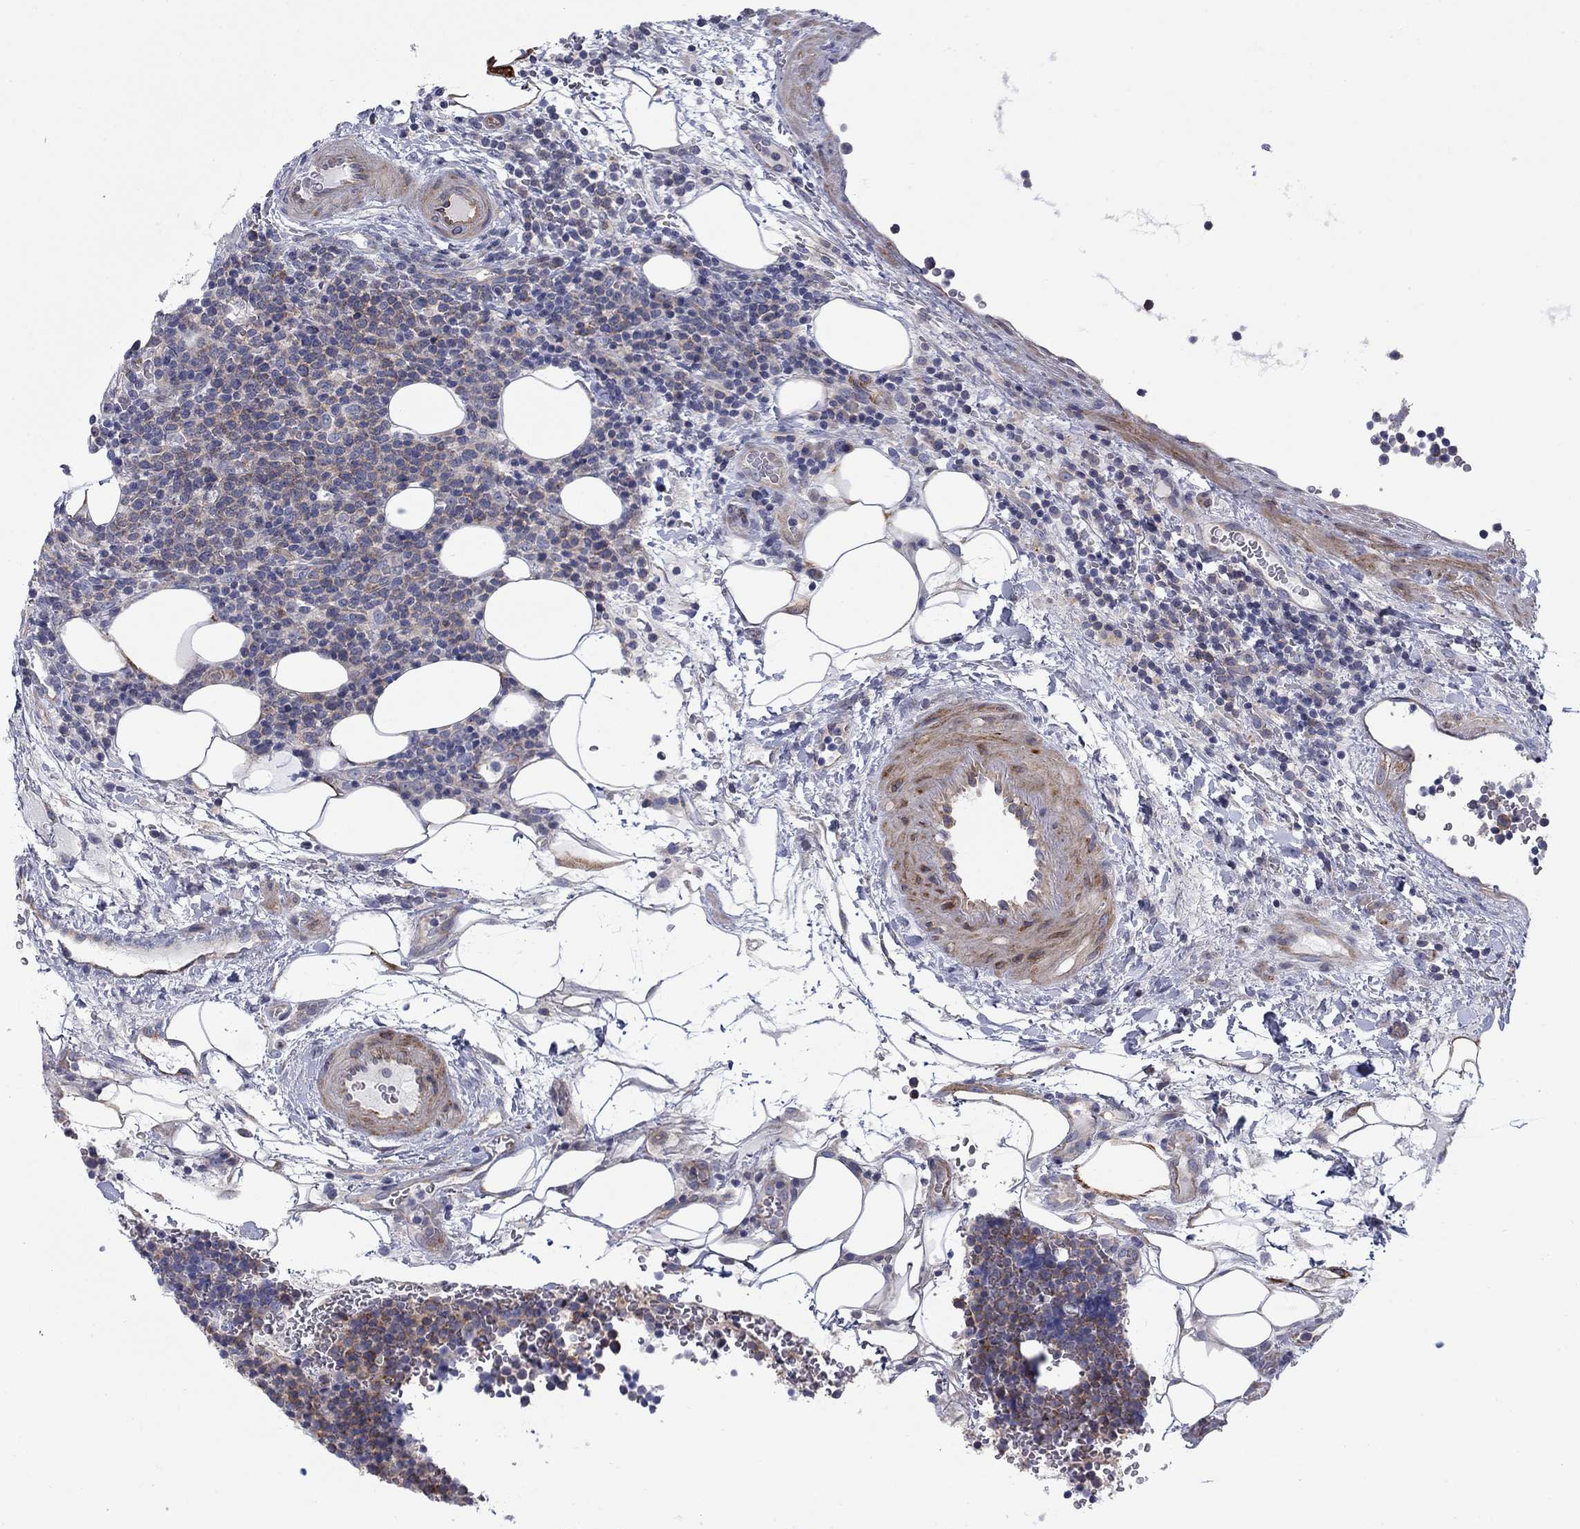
{"staining": {"intensity": "weak", "quantity": "25%-75%", "location": "cytoplasmic/membranous"}, "tissue": "lymphoma", "cell_type": "Tumor cells", "image_type": "cancer", "snomed": [{"axis": "morphology", "description": "Malignant lymphoma, non-Hodgkin's type, High grade"}, {"axis": "topography", "description": "Lymph node"}], "caption": "A brown stain shows weak cytoplasmic/membranous staining of a protein in lymphoma tumor cells. Nuclei are stained in blue.", "gene": "FXR1", "patient": {"sex": "male", "age": 61}}